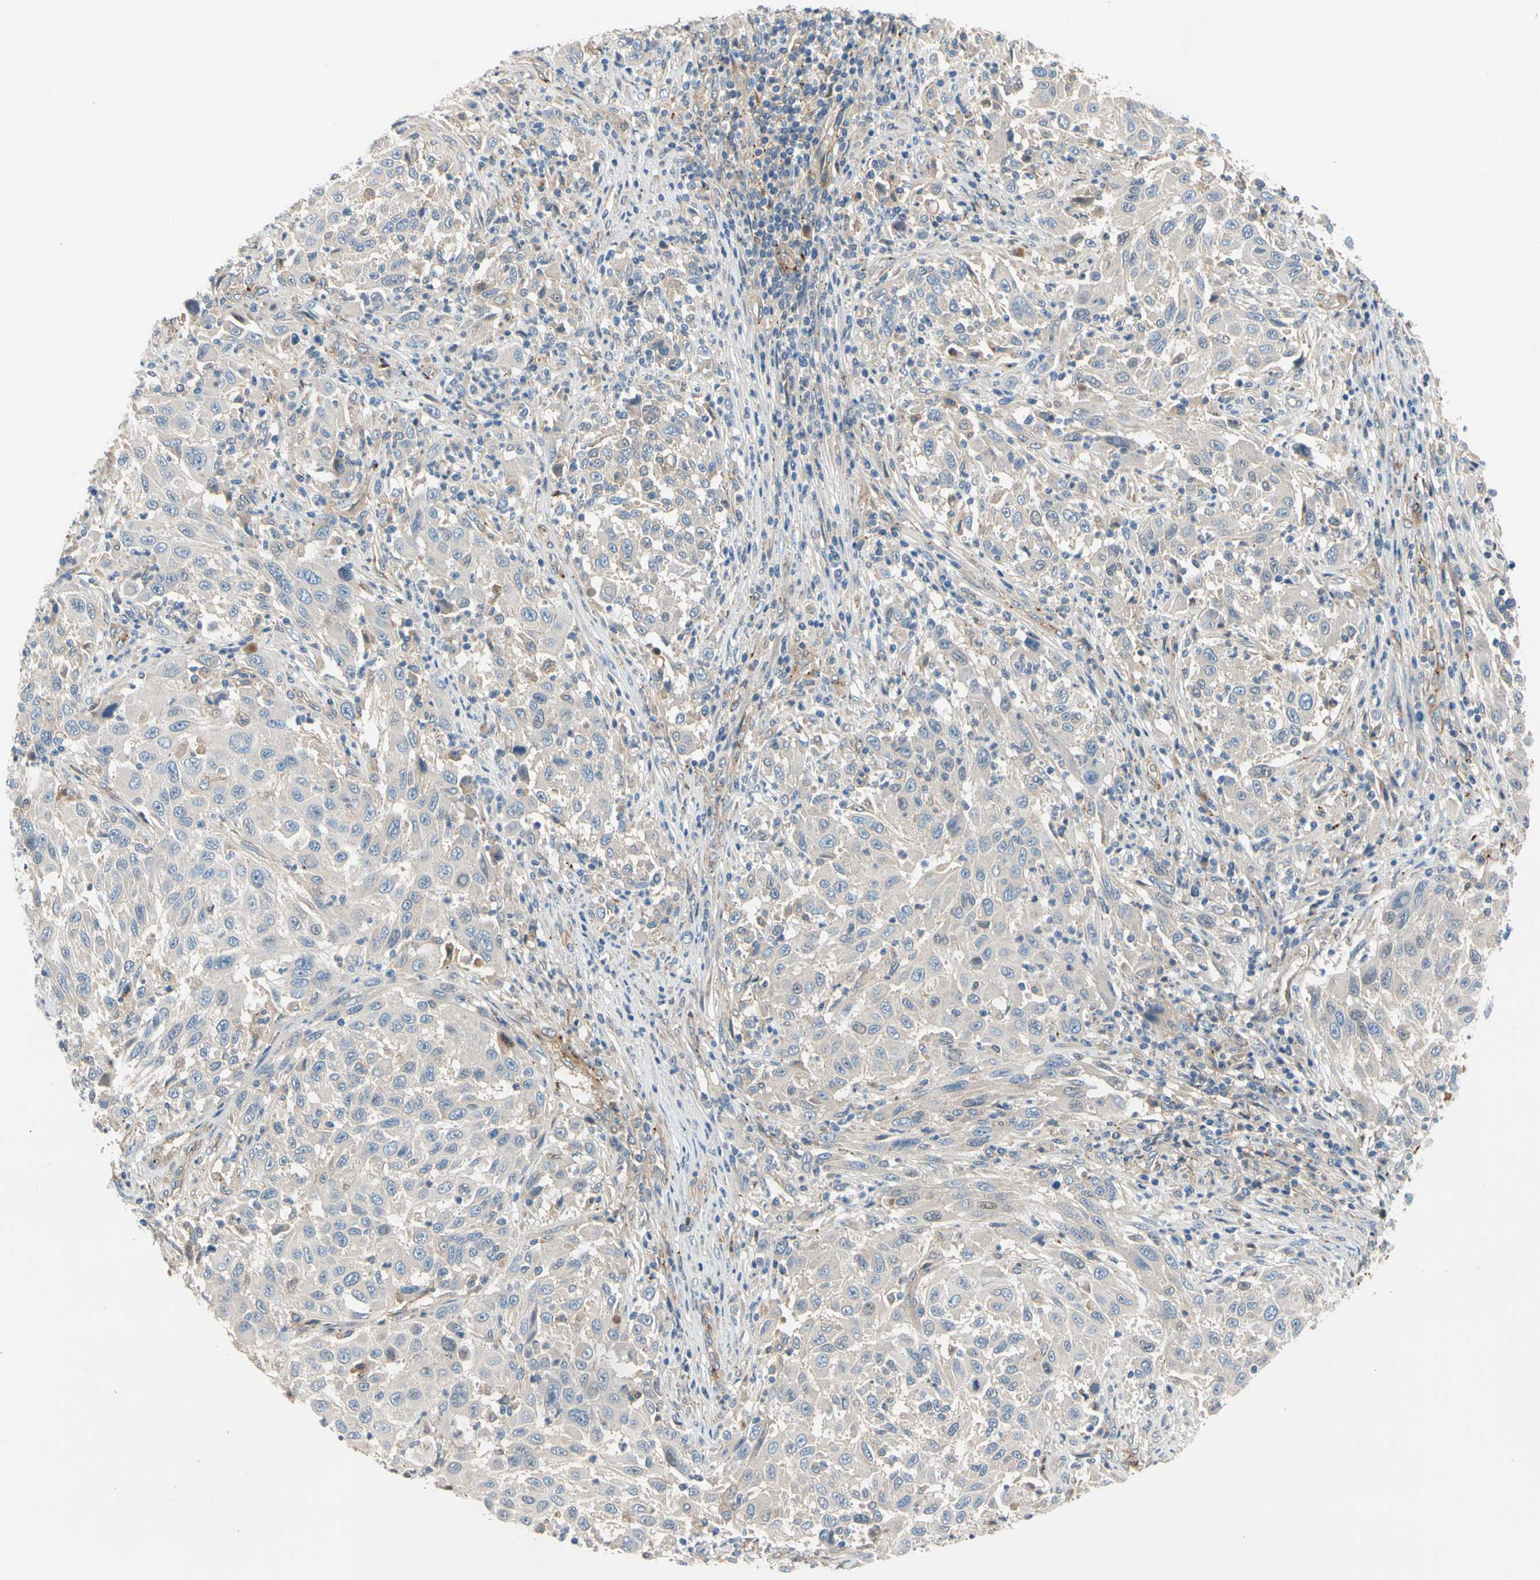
{"staining": {"intensity": "negative", "quantity": "none", "location": "none"}, "tissue": "melanoma", "cell_type": "Tumor cells", "image_type": "cancer", "snomed": [{"axis": "morphology", "description": "Malignant melanoma, Metastatic site"}, {"axis": "topography", "description": "Lymph node"}], "caption": "IHC of human malignant melanoma (metastatic site) demonstrates no expression in tumor cells.", "gene": "ENTREP3", "patient": {"sex": "male", "age": 61}}